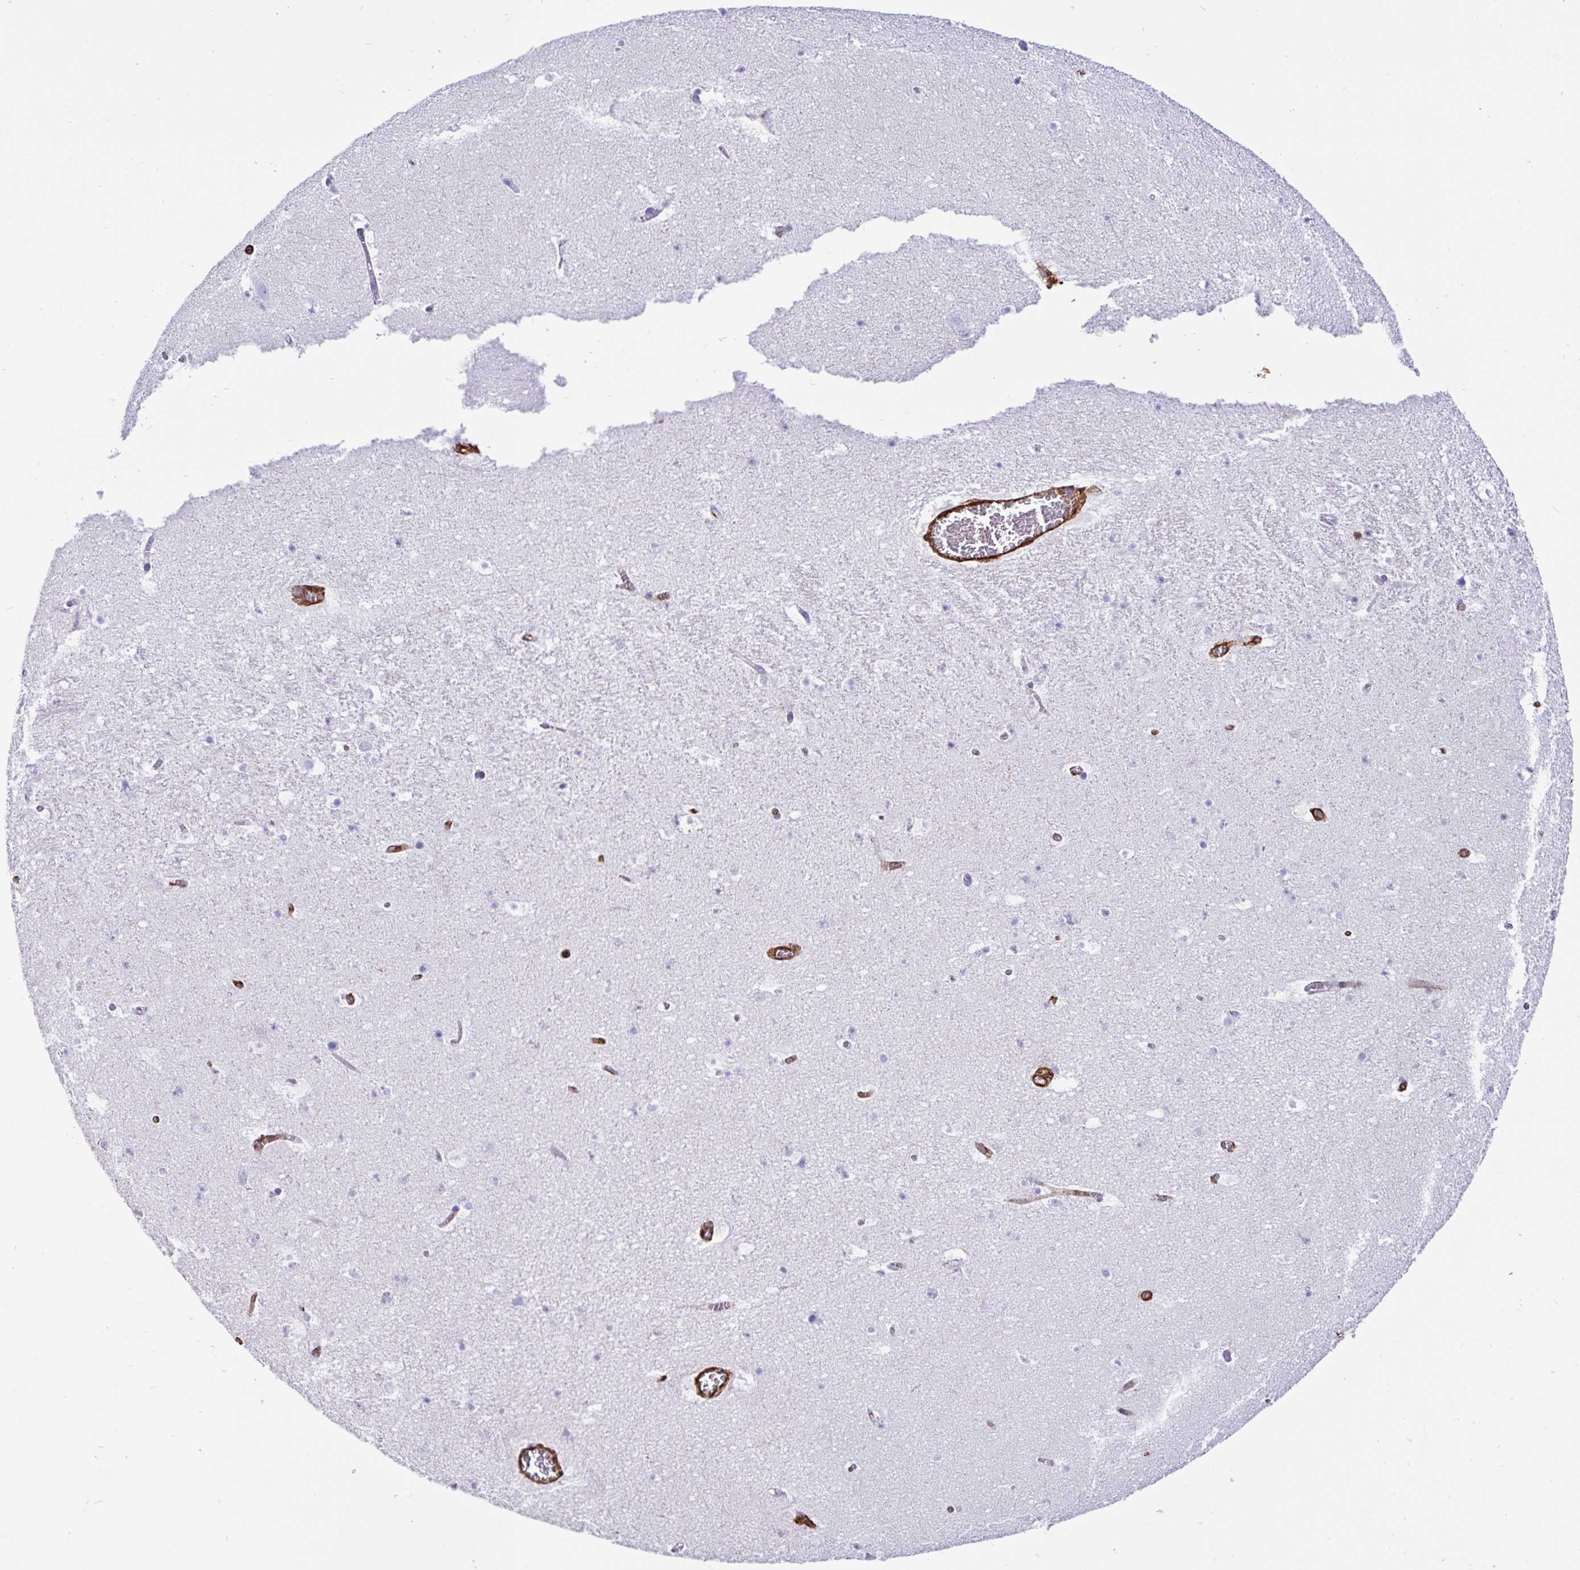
{"staining": {"intensity": "negative", "quantity": "none", "location": "none"}, "tissue": "hippocampus", "cell_type": "Glial cells", "image_type": "normal", "snomed": [{"axis": "morphology", "description": "Normal tissue, NOS"}, {"axis": "topography", "description": "Hippocampus"}], "caption": "IHC of normal human hippocampus reveals no positivity in glial cells.", "gene": "ANXA2", "patient": {"sex": "female", "age": 42}}